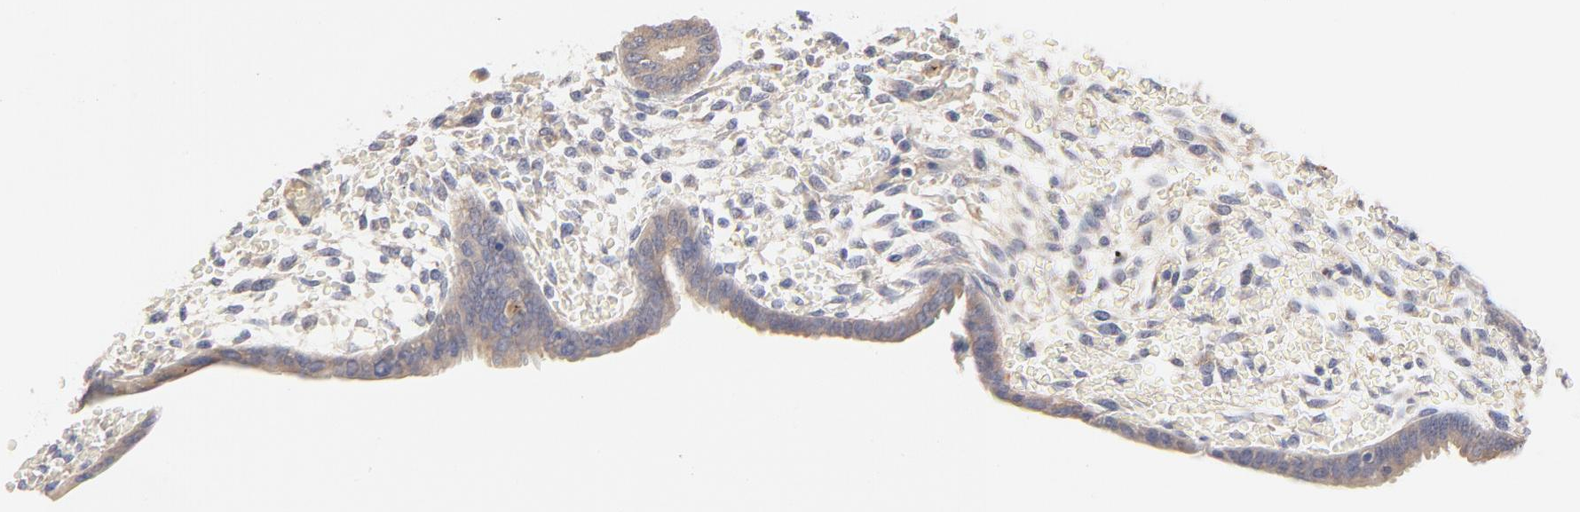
{"staining": {"intensity": "negative", "quantity": "none", "location": "none"}, "tissue": "endometrium", "cell_type": "Cells in endometrial stroma", "image_type": "normal", "snomed": [{"axis": "morphology", "description": "Normal tissue, NOS"}, {"axis": "topography", "description": "Endometrium"}], "caption": "There is no significant staining in cells in endometrial stroma of endometrium. (DAB immunohistochemistry (IHC), high magnification).", "gene": "MTERF2", "patient": {"sex": "female", "age": 42}}